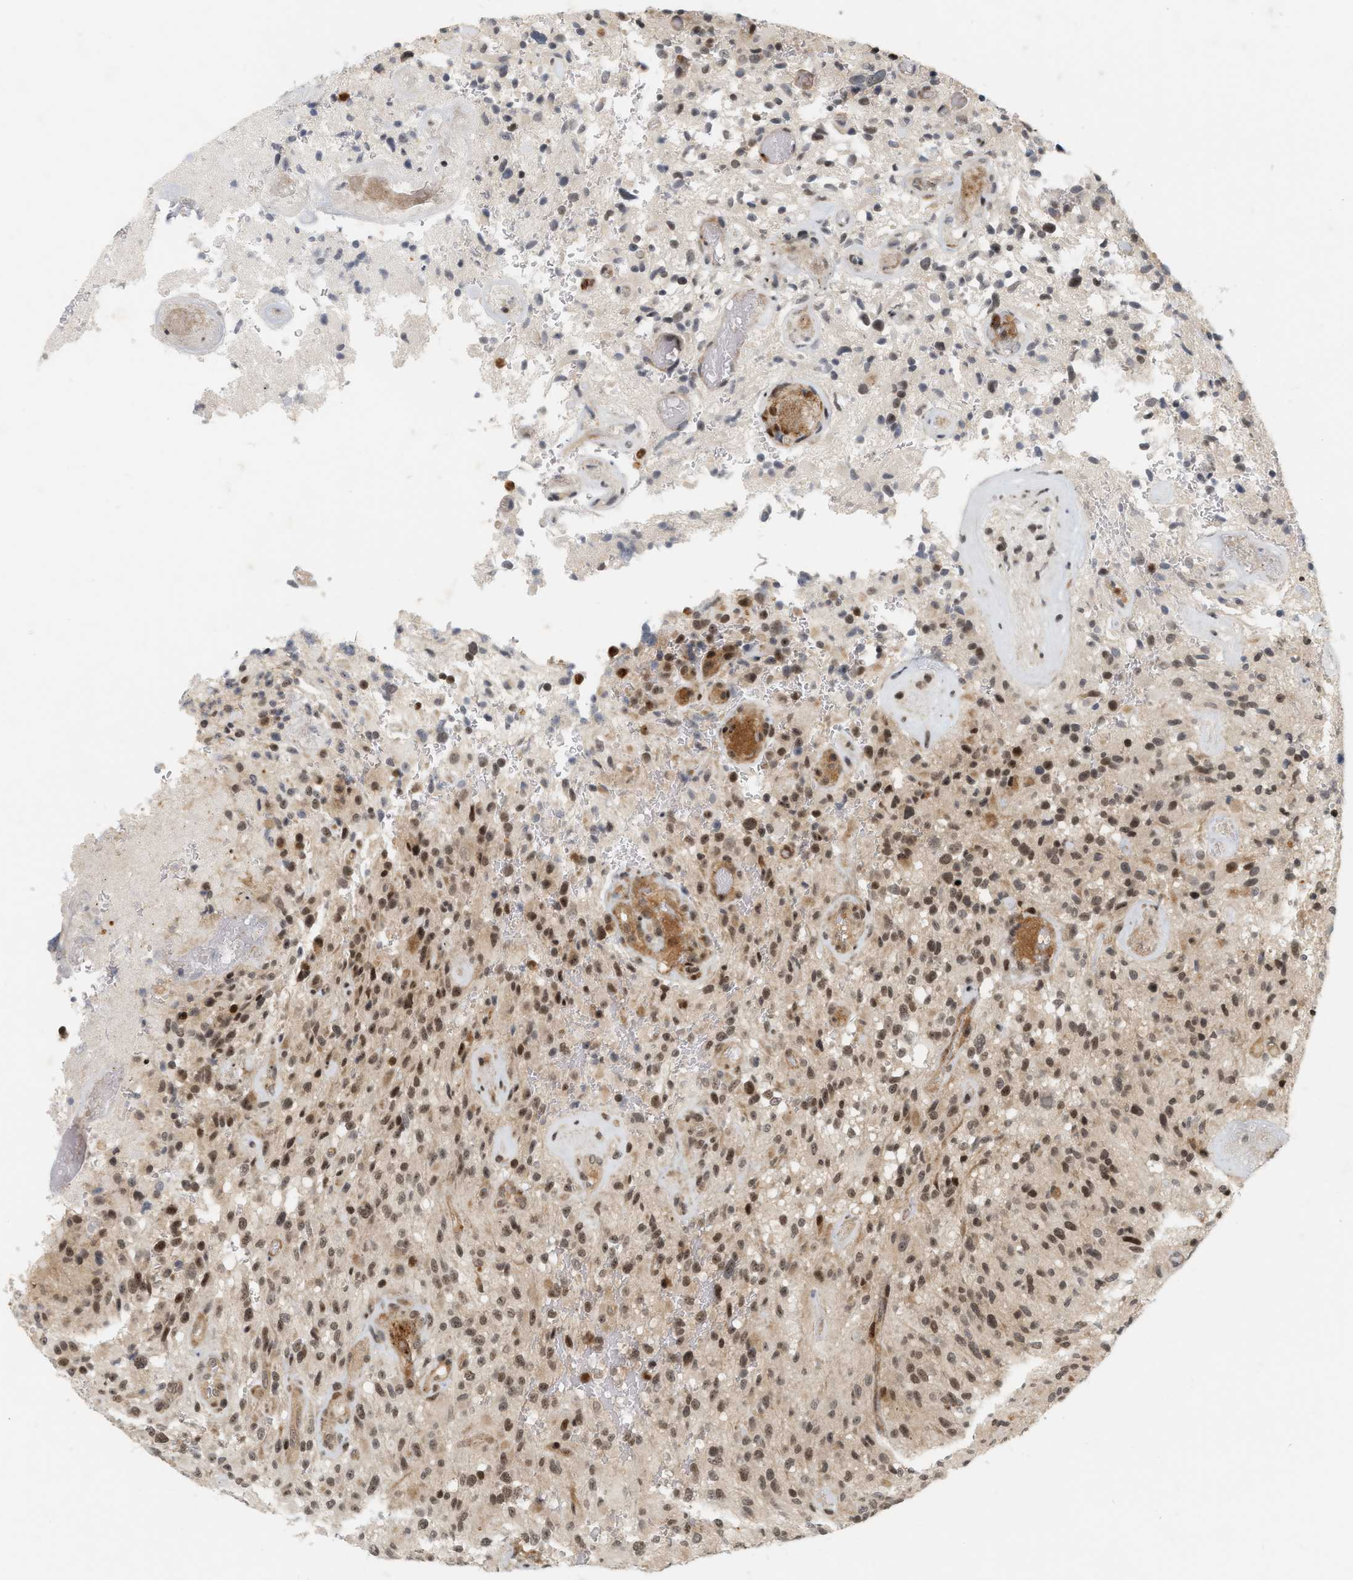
{"staining": {"intensity": "moderate", "quantity": ">75%", "location": "nuclear"}, "tissue": "glioma", "cell_type": "Tumor cells", "image_type": "cancer", "snomed": [{"axis": "morphology", "description": "Glioma, malignant, High grade"}, {"axis": "topography", "description": "Brain"}], "caption": "This is an image of IHC staining of high-grade glioma (malignant), which shows moderate positivity in the nuclear of tumor cells.", "gene": "NFE2L2", "patient": {"sex": "male", "age": 71}}